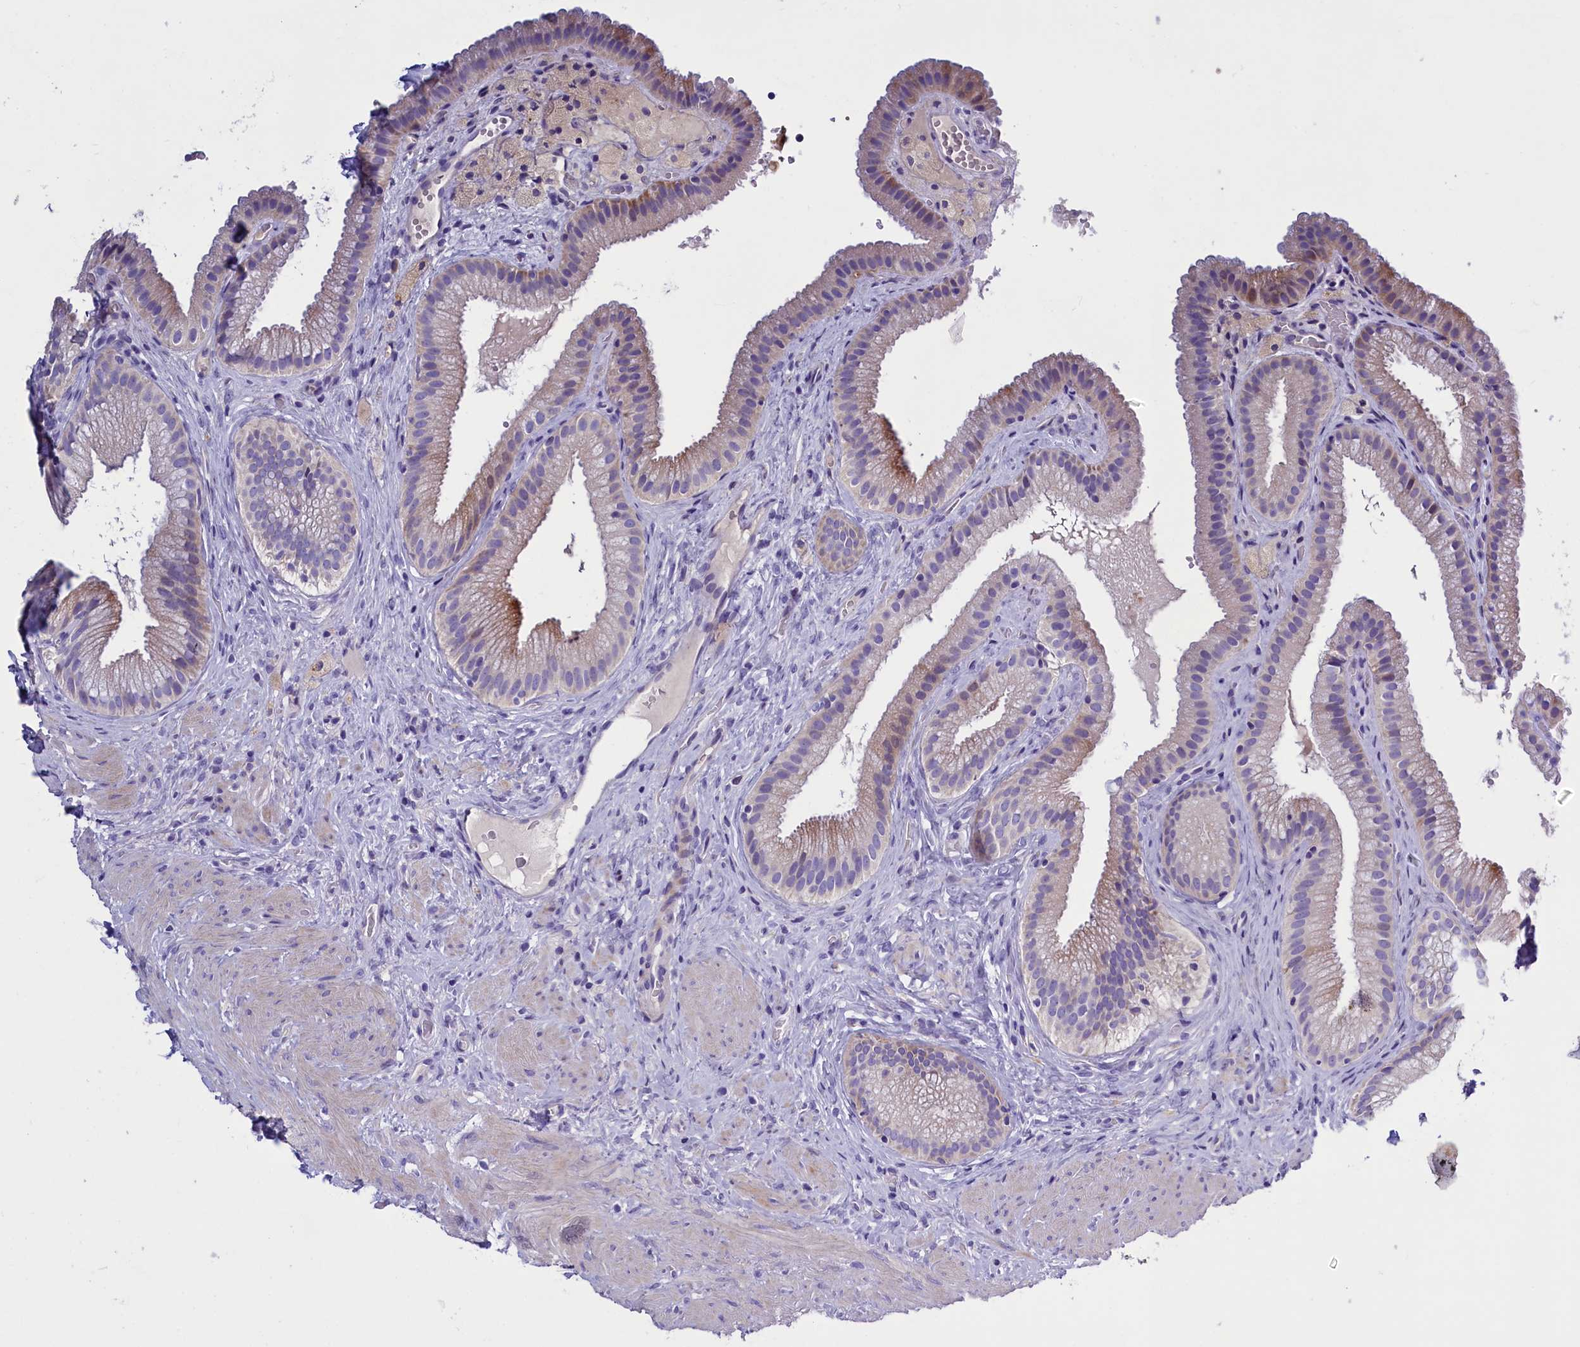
{"staining": {"intensity": "strong", "quantity": "<25%", "location": "cytoplasmic/membranous"}, "tissue": "gallbladder", "cell_type": "Glandular cells", "image_type": "normal", "snomed": [{"axis": "morphology", "description": "Normal tissue, NOS"}, {"axis": "morphology", "description": "Inflammation, NOS"}, {"axis": "topography", "description": "Gallbladder"}], "caption": "A brown stain shows strong cytoplasmic/membranous expression of a protein in glandular cells of benign gallbladder. (IHC, brightfield microscopy, high magnification).", "gene": "RTTN", "patient": {"sex": "male", "age": 51}}